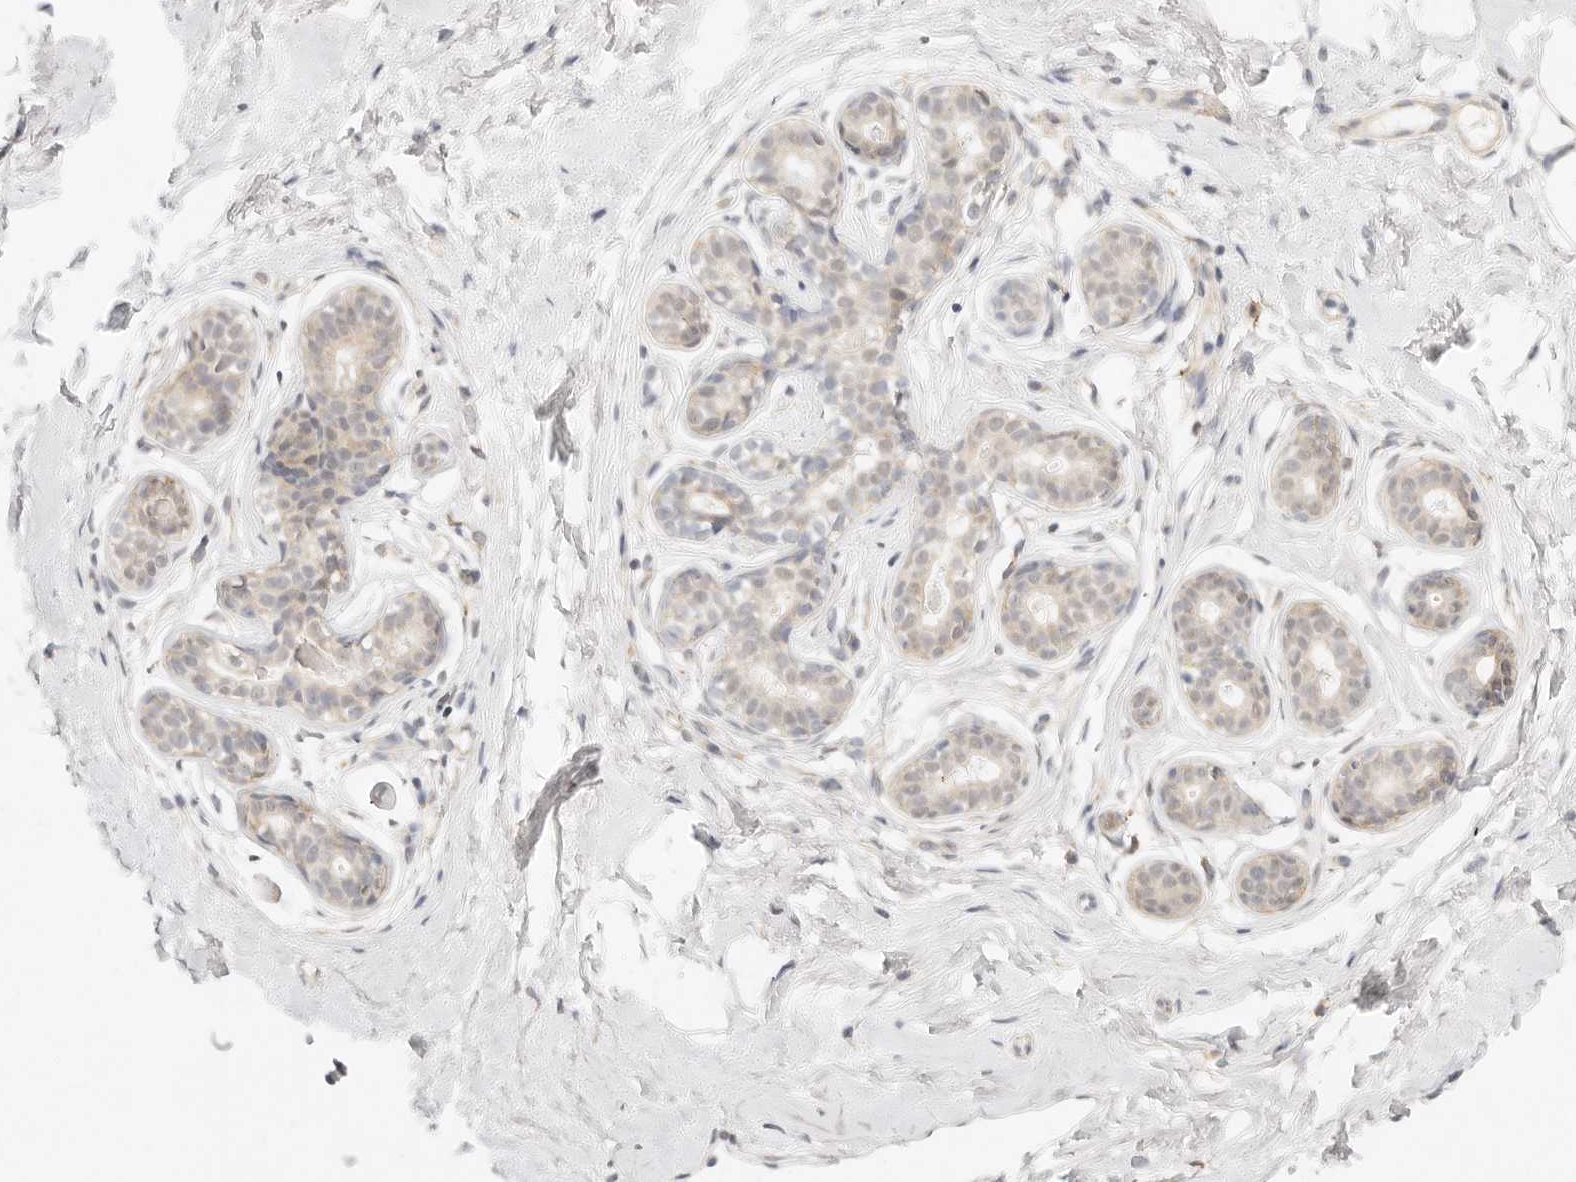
{"staining": {"intensity": "weak", "quantity": ">75%", "location": "cytoplasmic/membranous,nuclear"}, "tissue": "breast", "cell_type": "Adipocytes", "image_type": "normal", "snomed": [{"axis": "morphology", "description": "Normal tissue, NOS"}, {"axis": "morphology", "description": "Adenoma, NOS"}, {"axis": "topography", "description": "Breast"}], "caption": "A brown stain labels weak cytoplasmic/membranous,nuclear positivity of a protein in adipocytes of unremarkable breast.", "gene": "GPR156", "patient": {"sex": "female", "age": 23}}